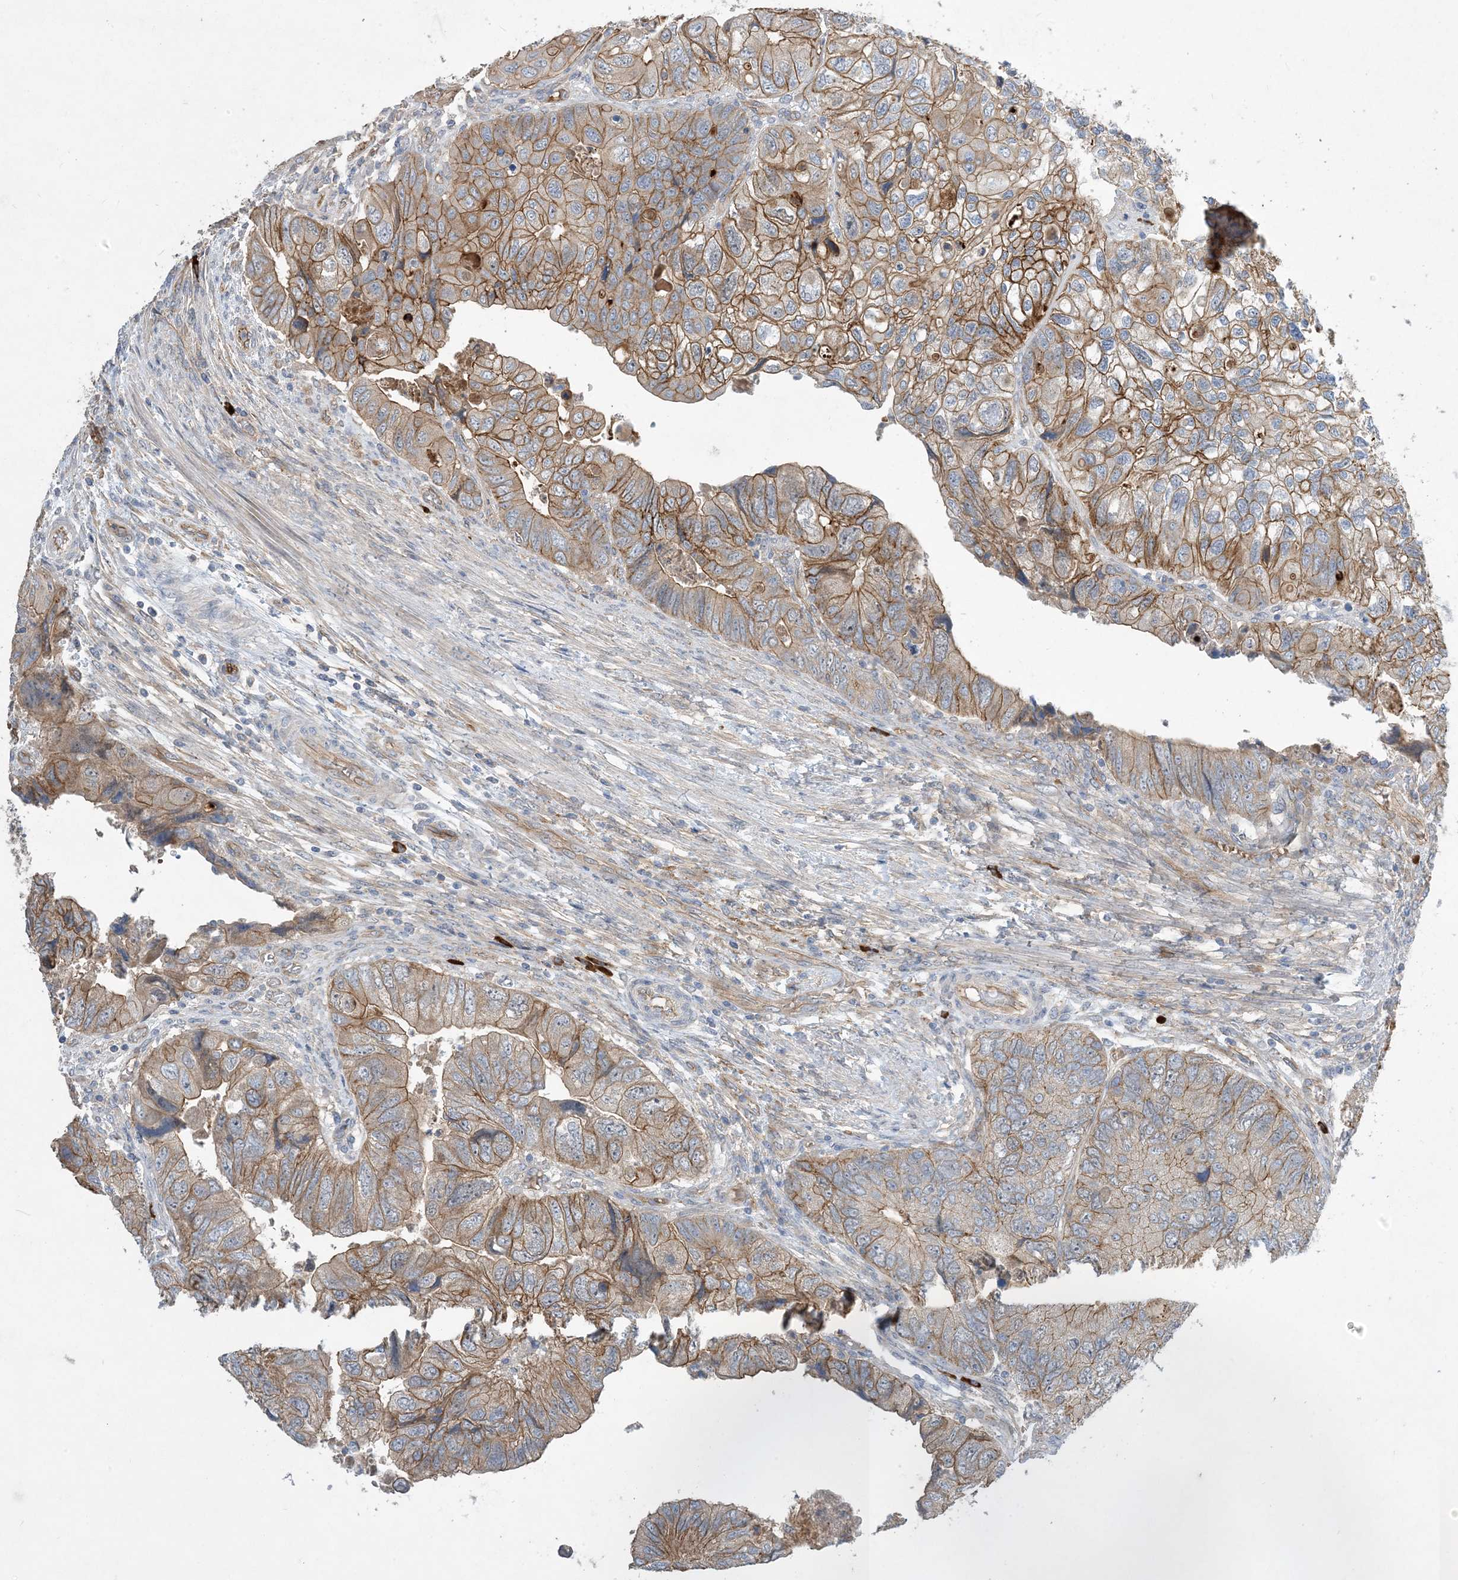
{"staining": {"intensity": "strong", "quantity": ">75%", "location": "cytoplasmic/membranous"}, "tissue": "colorectal cancer", "cell_type": "Tumor cells", "image_type": "cancer", "snomed": [{"axis": "morphology", "description": "Adenocarcinoma, NOS"}, {"axis": "topography", "description": "Rectum"}], "caption": "A high-resolution photomicrograph shows IHC staining of colorectal cancer (adenocarcinoma), which shows strong cytoplasmic/membranous staining in approximately >75% of tumor cells.", "gene": "AOC1", "patient": {"sex": "male", "age": 63}}